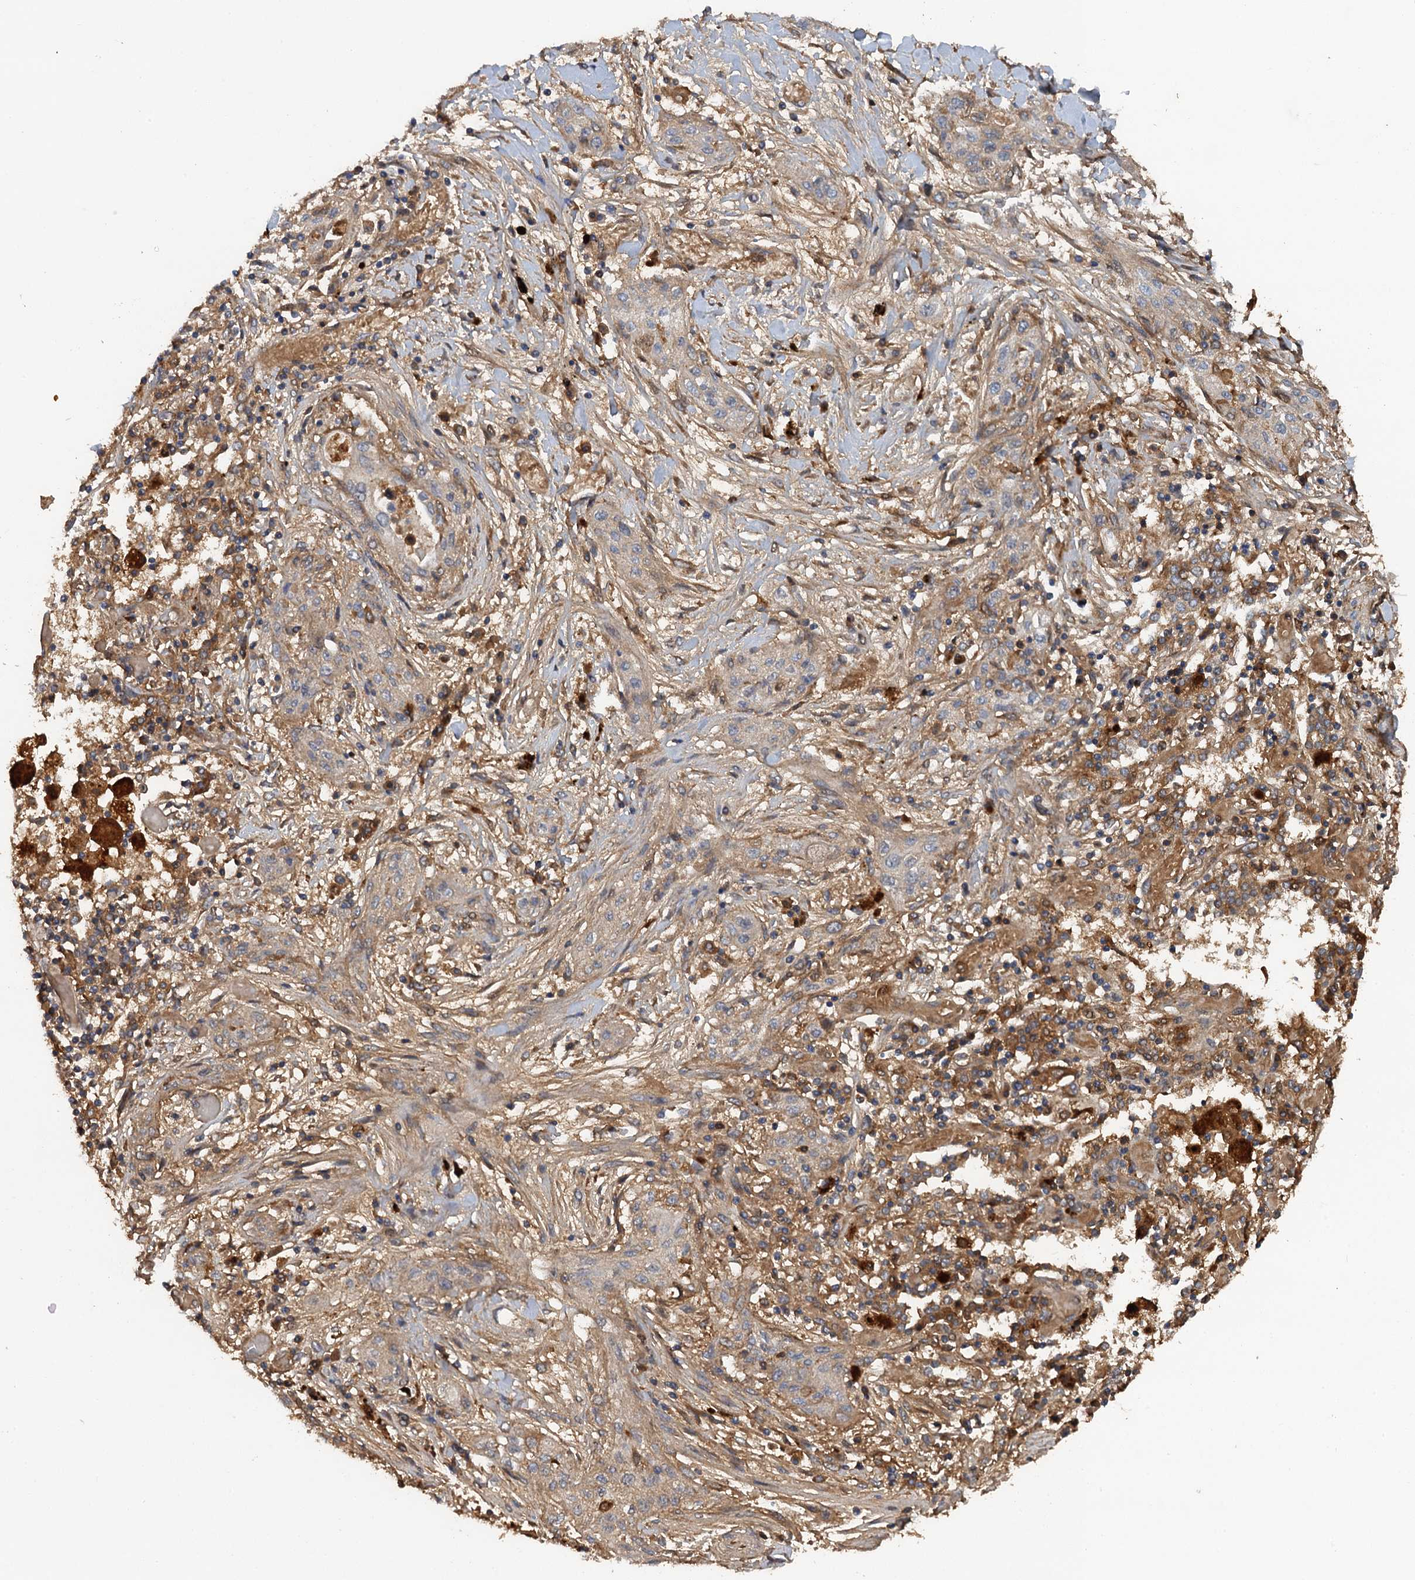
{"staining": {"intensity": "weak", "quantity": "25%-75%", "location": "cytoplasmic/membranous"}, "tissue": "lung cancer", "cell_type": "Tumor cells", "image_type": "cancer", "snomed": [{"axis": "morphology", "description": "Squamous cell carcinoma, NOS"}, {"axis": "topography", "description": "Lung"}], "caption": "A high-resolution histopathology image shows immunohistochemistry (IHC) staining of squamous cell carcinoma (lung), which reveals weak cytoplasmic/membranous expression in approximately 25%-75% of tumor cells. (DAB IHC, brown staining for protein, blue staining for nuclei).", "gene": "HAPLN3", "patient": {"sex": "female", "age": 47}}